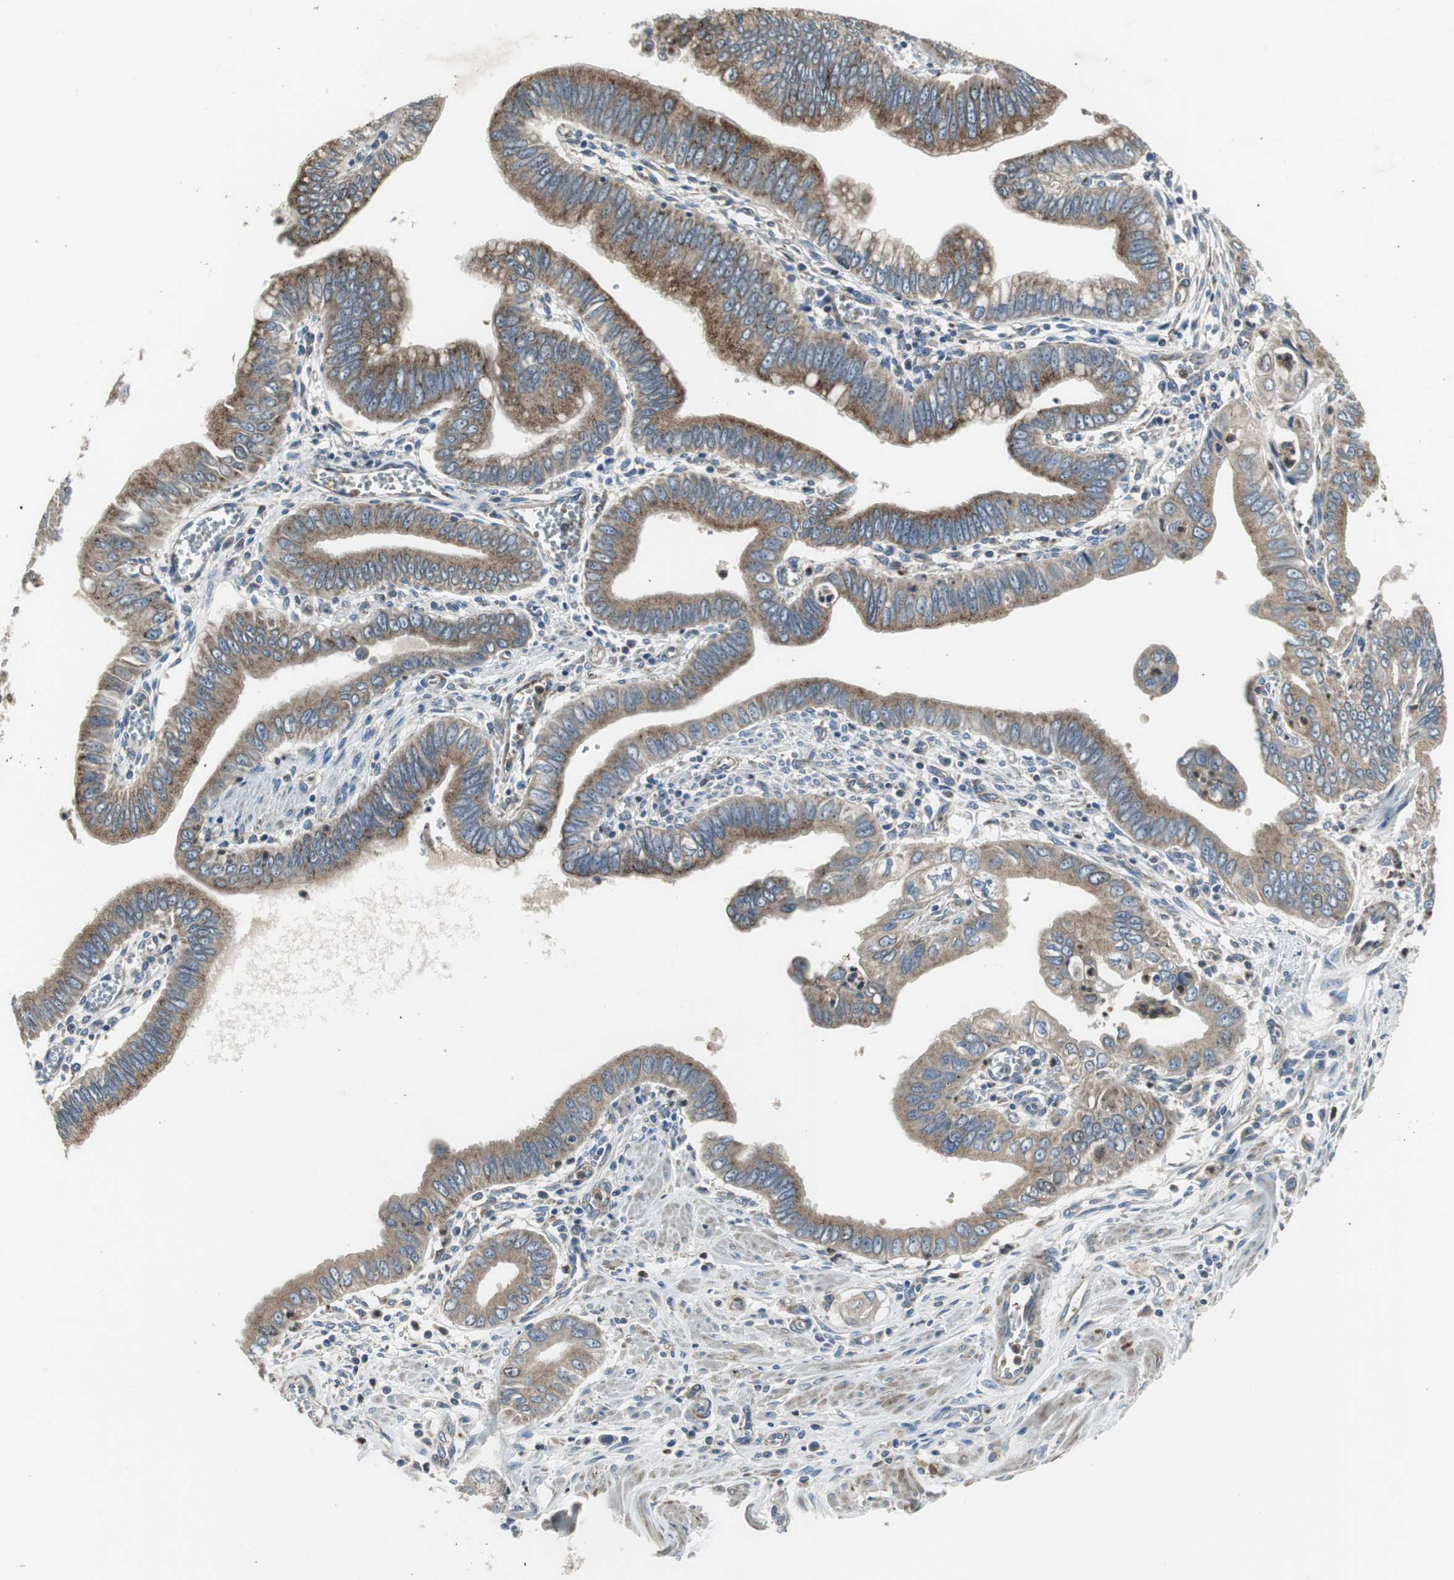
{"staining": {"intensity": "strong", "quantity": ">75%", "location": "cytoplasmic/membranous"}, "tissue": "pancreatic cancer", "cell_type": "Tumor cells", "image_type": "cancer", "snomed": [{"axis": "morphology", "description": "Normal tissue, NOS"}, {"axis": "topography", "description": "Lymph node"}], "caption": "This image exhibits pancreatic cancer stained with immunohistochemistry (IHC) to label a protein in brown. The cytoplasmic/membranous of tumor cells show strong positivity for the protein. Nuclei are counter-stained blue.", "gene": "PI4KB", "patient": {"sex": "male", "age": 50}}